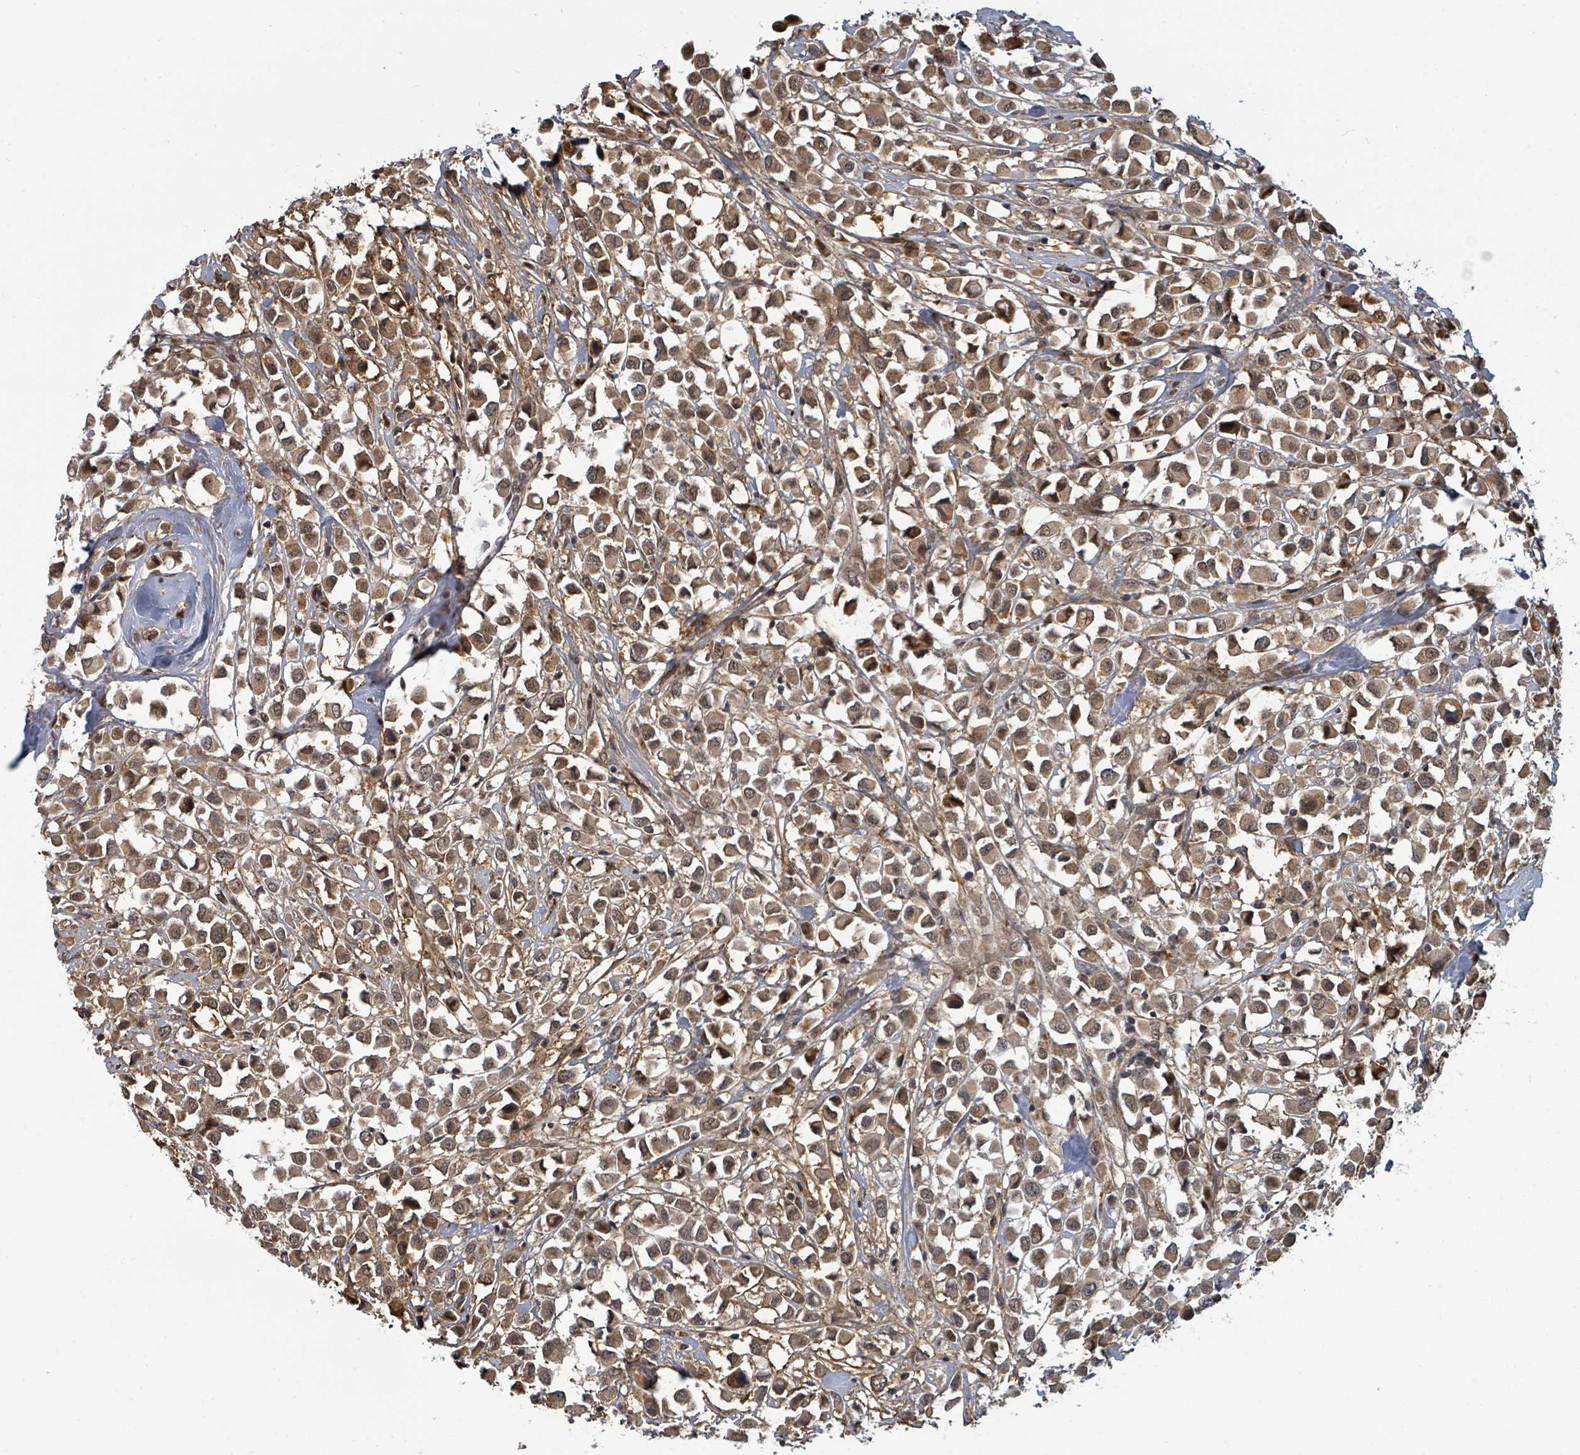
{"staining": {"intensity": "moderate", "quantity": ">75%", "location": "cytoplasmic/membranous,nuclear"}, "tissue": "breast cancer", "cell_type": "Tumor cells", "image_type": "cancer", "snomed": [{"axis": "morphology", "description": "Duct carcinoma"}, {"axis": "topography", "description": "Breast"}], "caption": "Human breast cancer (infiltrating ductal carcinoma) stained with a protein marker exhibits moderate staining in tumor cells.", "gene": "GTF3C1", "patient": {"sex": "female", "age": 61}}